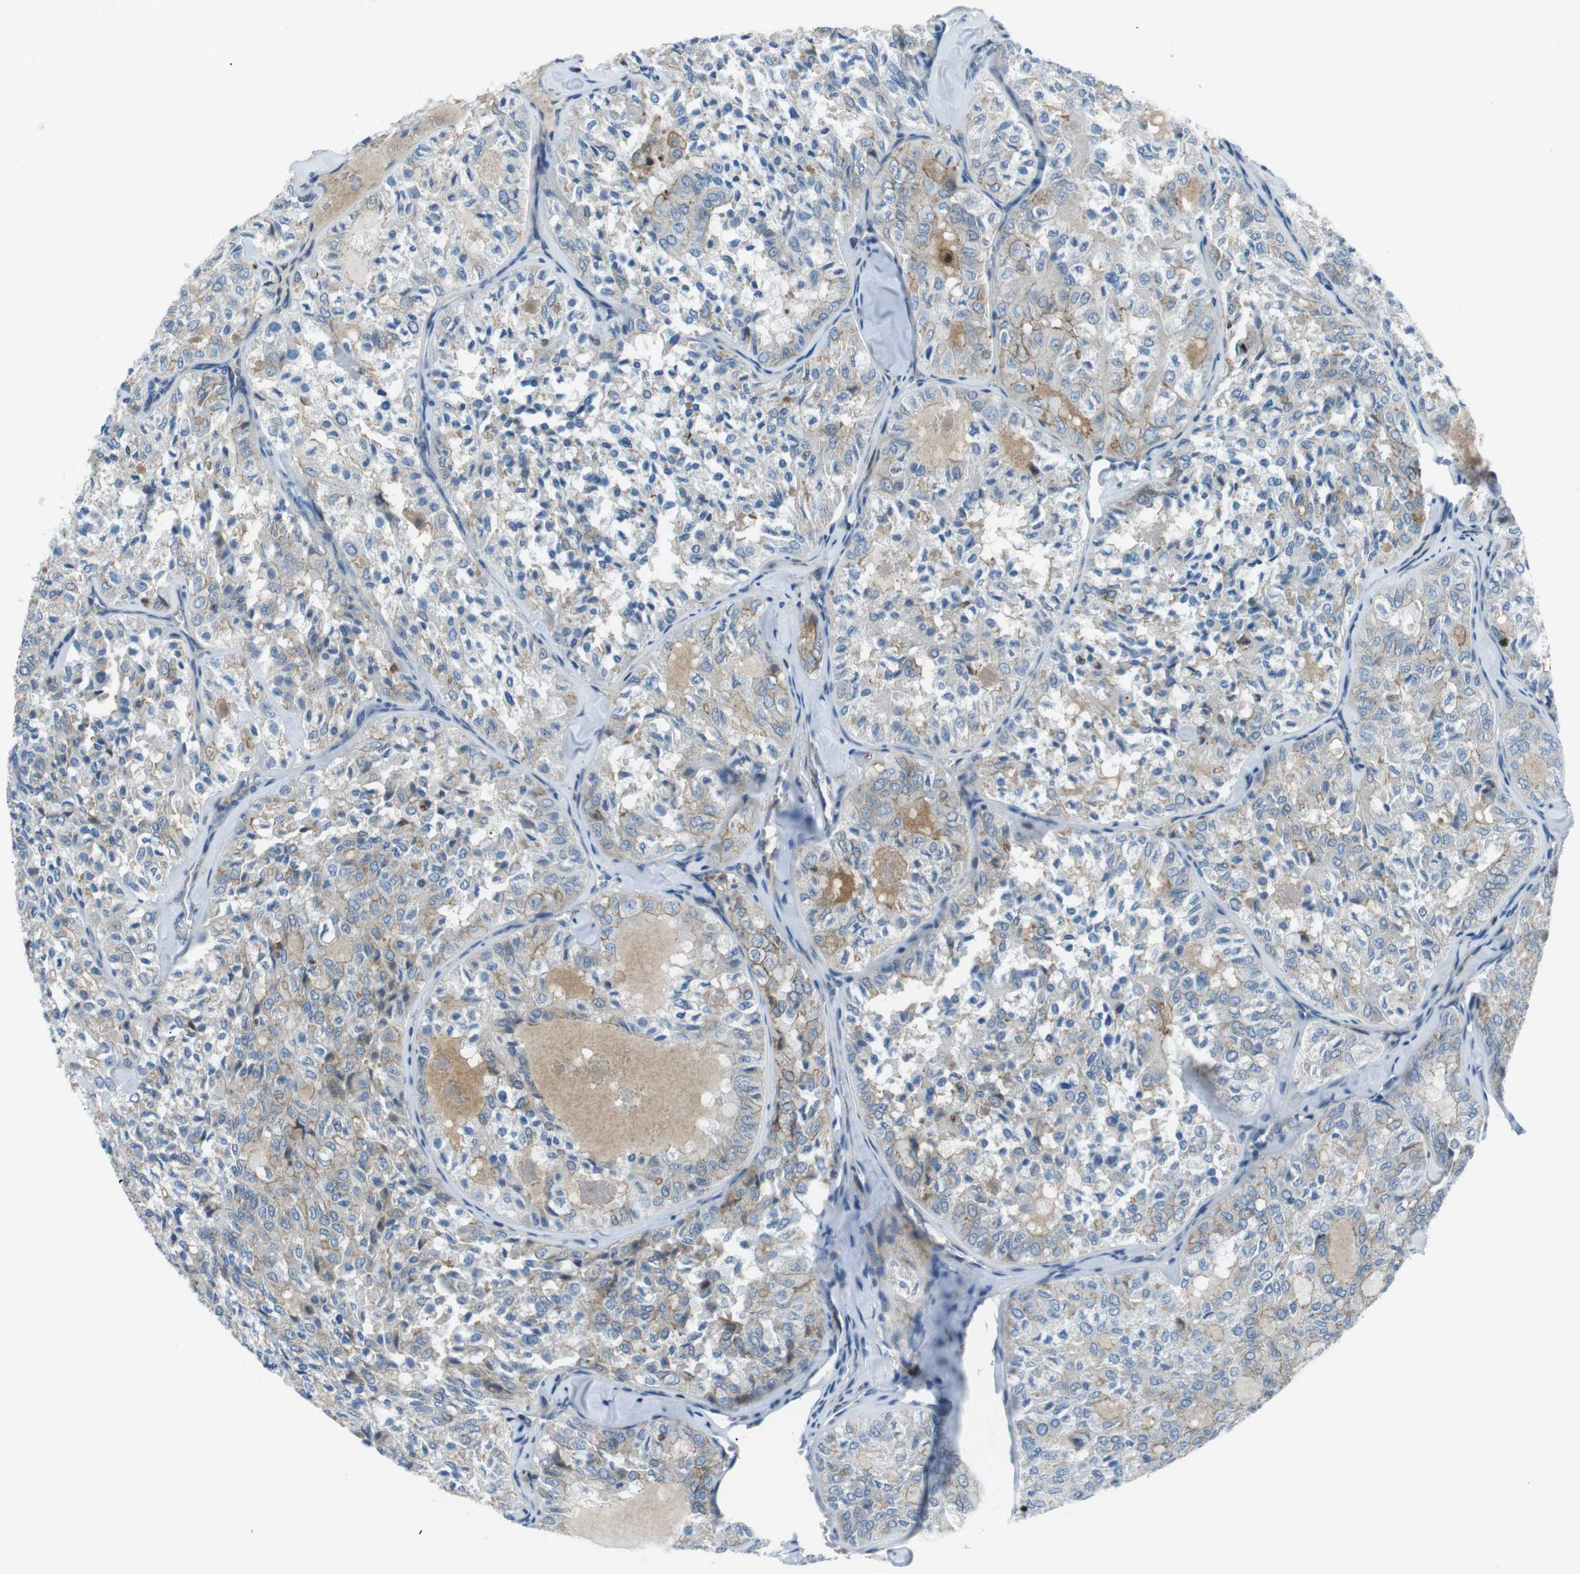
{"staining": {"intensity": "weak", "quantity": "25%-75%", "location": "cytoplasmic/membranous"}, "tissue": "thyroid cancer", "cell_type": "Tumor cells", "image_type": "cancer", "snomed": [{"axis": "morphology", "description": "Follicular adenoma carcinoma, NOS"}, {"axis": "topography", "description": "Thyroid gland"}], "caption": "The micrograph exhibits a brown stain indicating the presence of a protein in the cytoplasmic/membranous of tumor cells in thyroid cancer.", "gene": "ARVCF", "patient": {"sex": "male", "age": 75}}